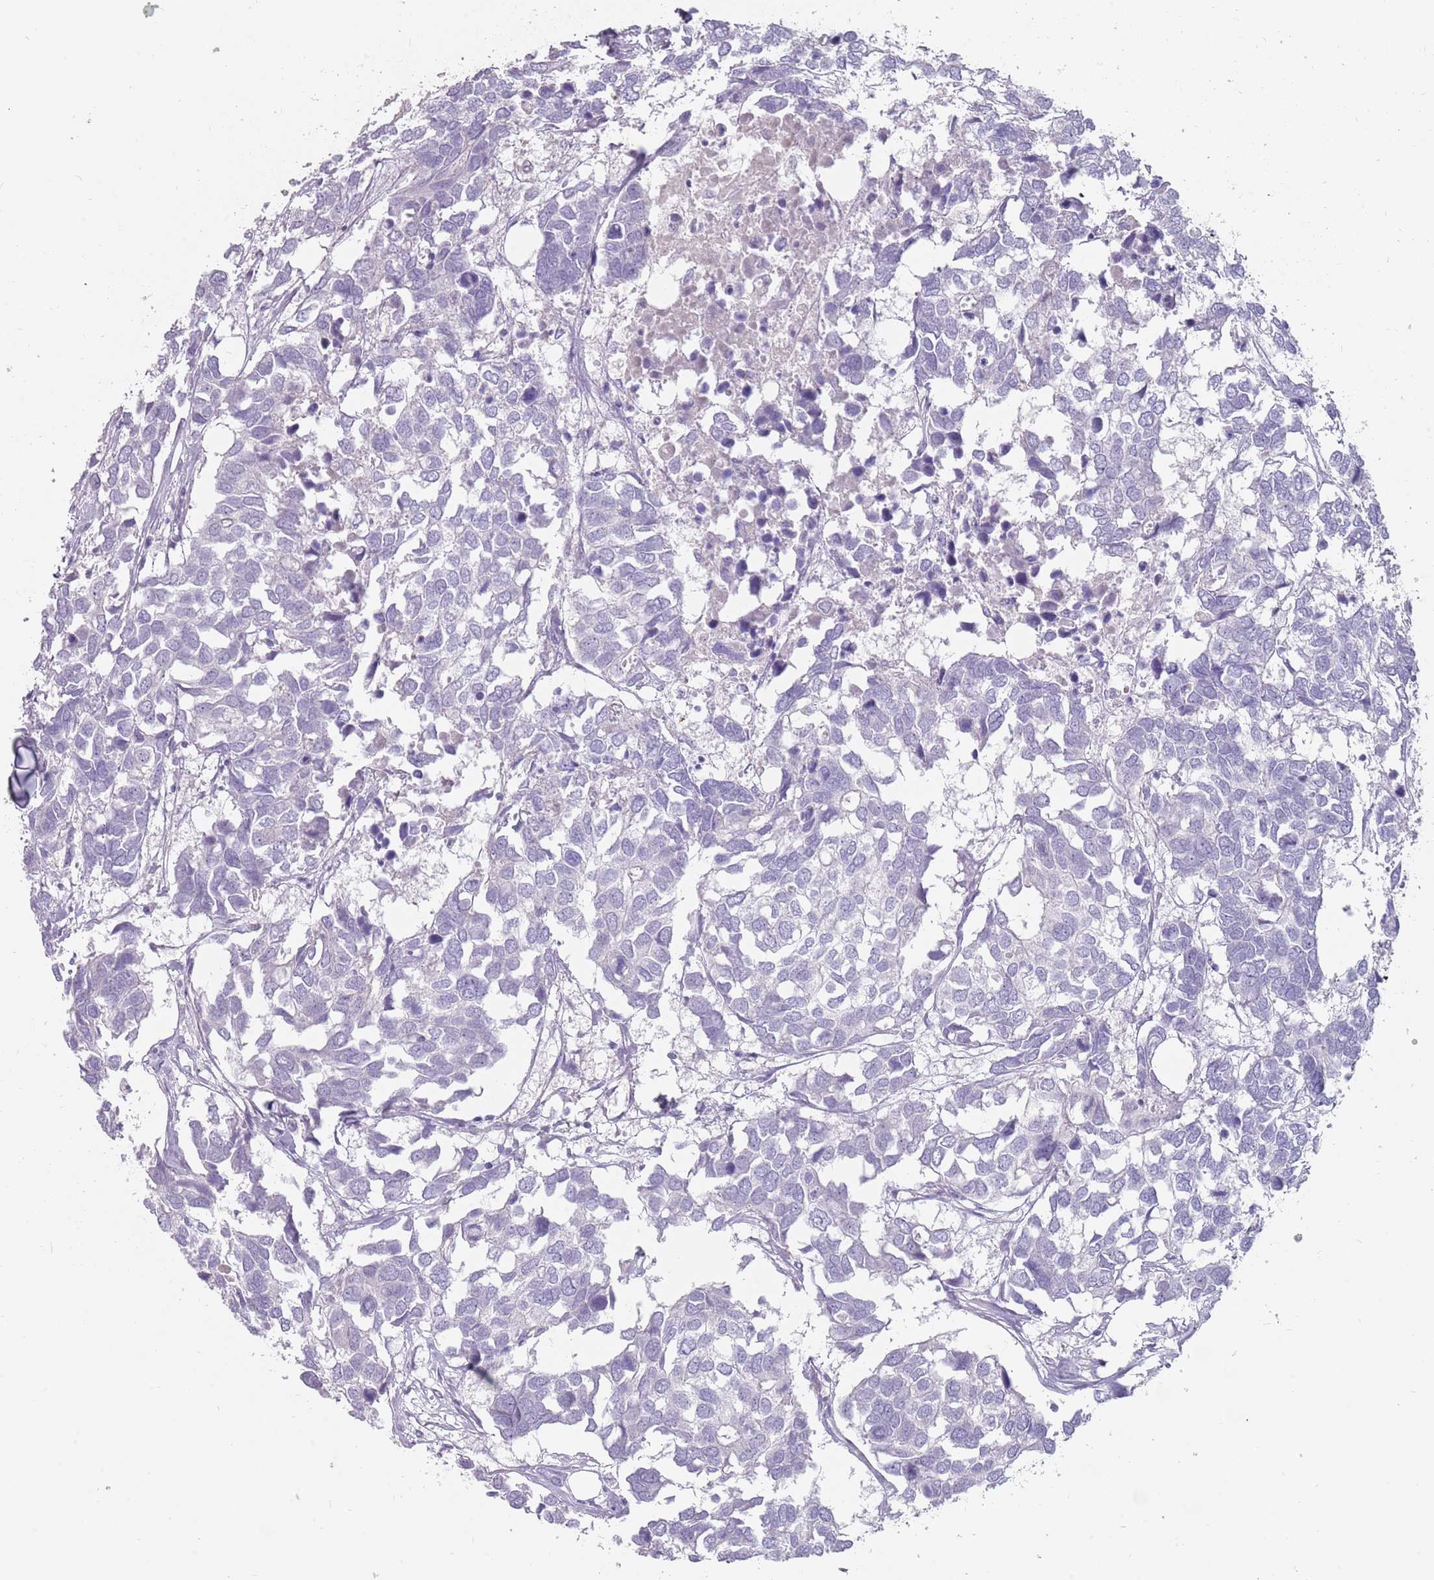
{"staining": {"intensity": "negative", "quantity": "none", "location": "none"}, "tissue": "breast cancer", "cell_type": "Tumor cells", "image_type": "cancer", "snomed": [{"axis": "morphology", "description": "Duct carcinoma"}, {"axis": "topography", "description": "Breast"}], "caption": "IHC of infiltrating ductal carcinoma (breast) exhibits no staining in tumor cells.", "gene": "DDX4", "patient": {"sex": "female", "age": 83}}